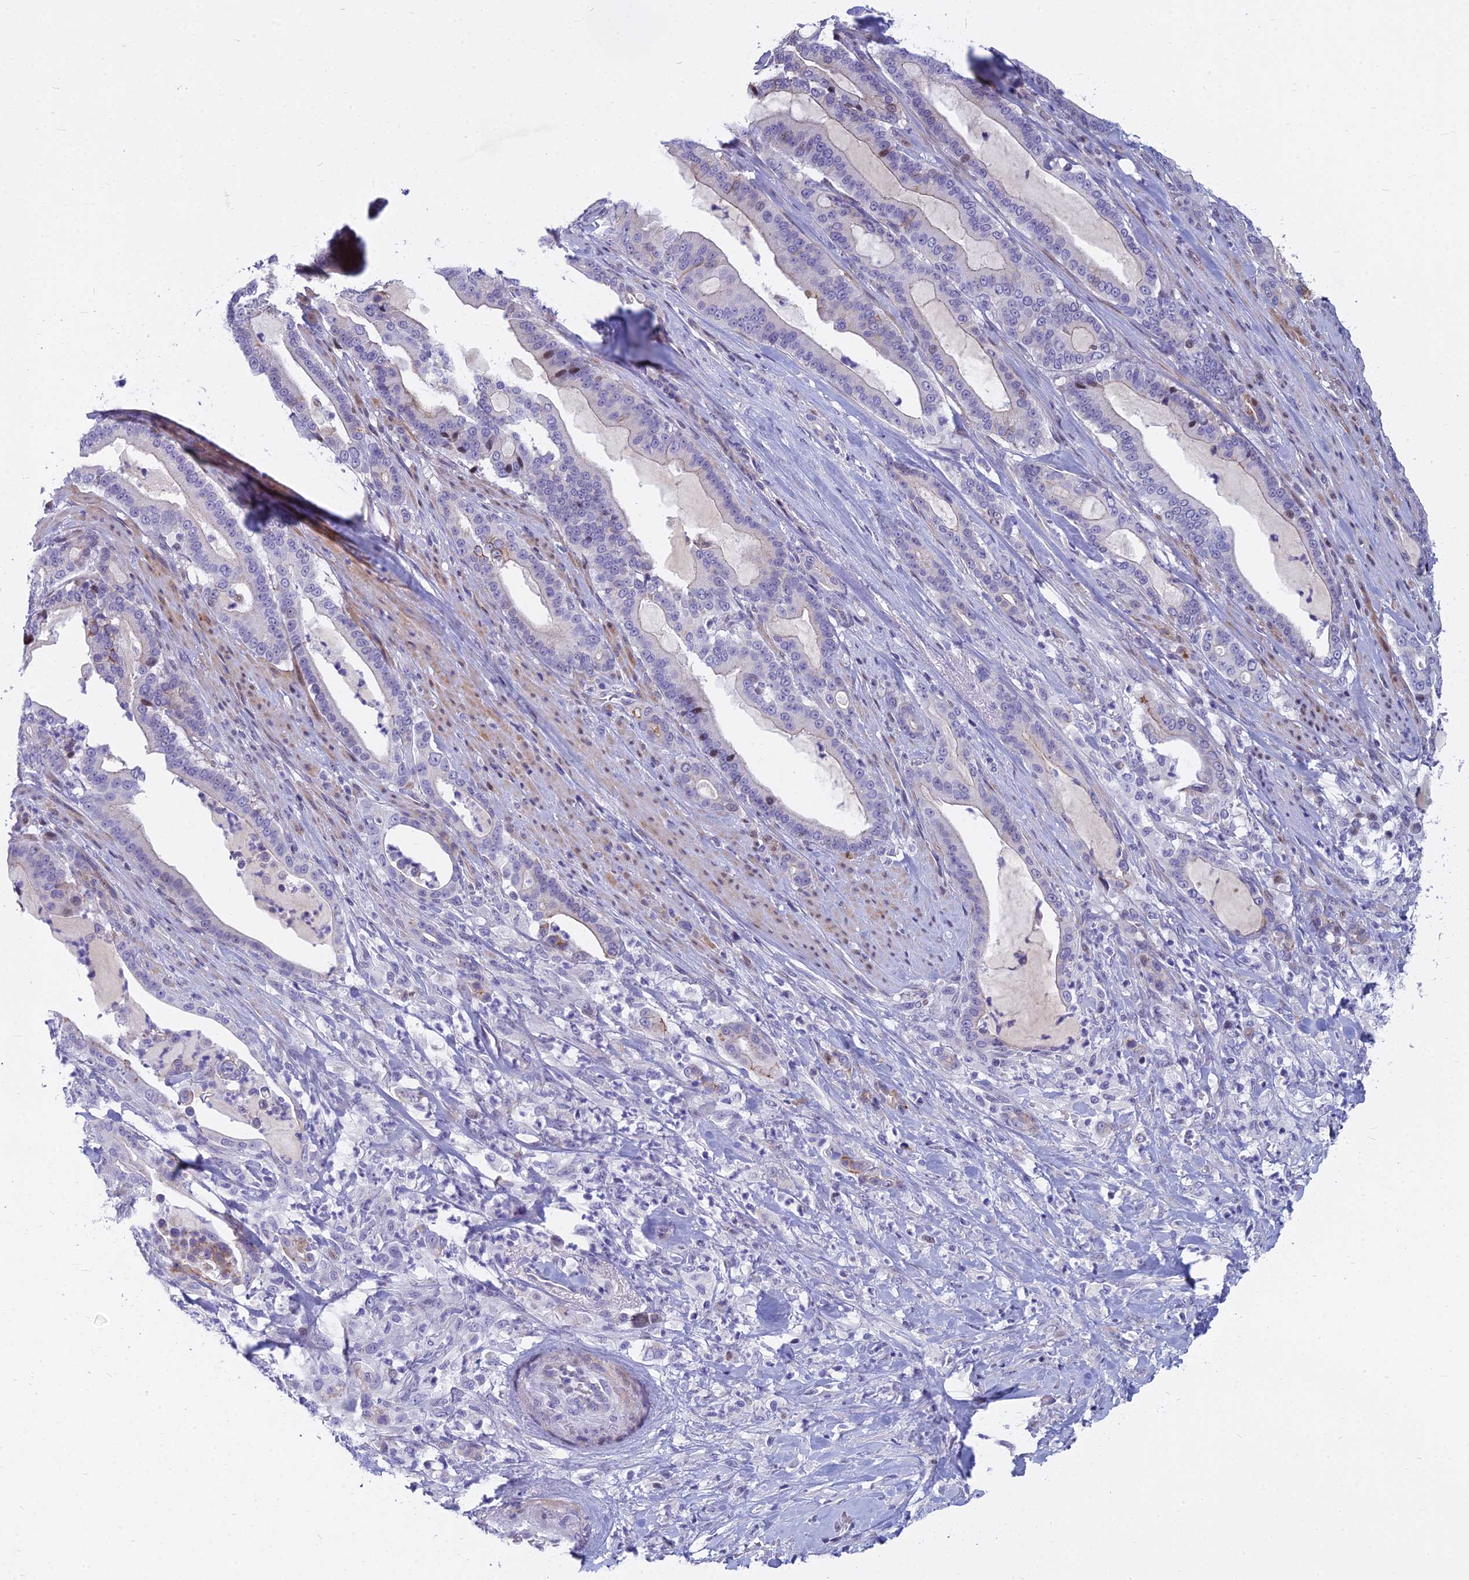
{"staining": {"intensity": "moderate", "quantity": "<25%", "location": "cytoplasmic/membranous,nuclear"}, "tissue": "pancreatic cancer", "cell_type": "Tumor cells", "image_type": "cancer", "snomed": [{"axis": "morphology", "description": "Adenocarcinoma, NOS"}, {"axis": "topography", "description": "Pancreas"}], "caption": "Pancreatic cancer (adenocarcinoma) was stained to show a protein in brown. There is low levels of moderate cytoplasmic/membranous and nuclear staining in approximately <25% of tumor cells.", "gene": "MYBPC2", "patient": {"sex": "male", "age": 63}}